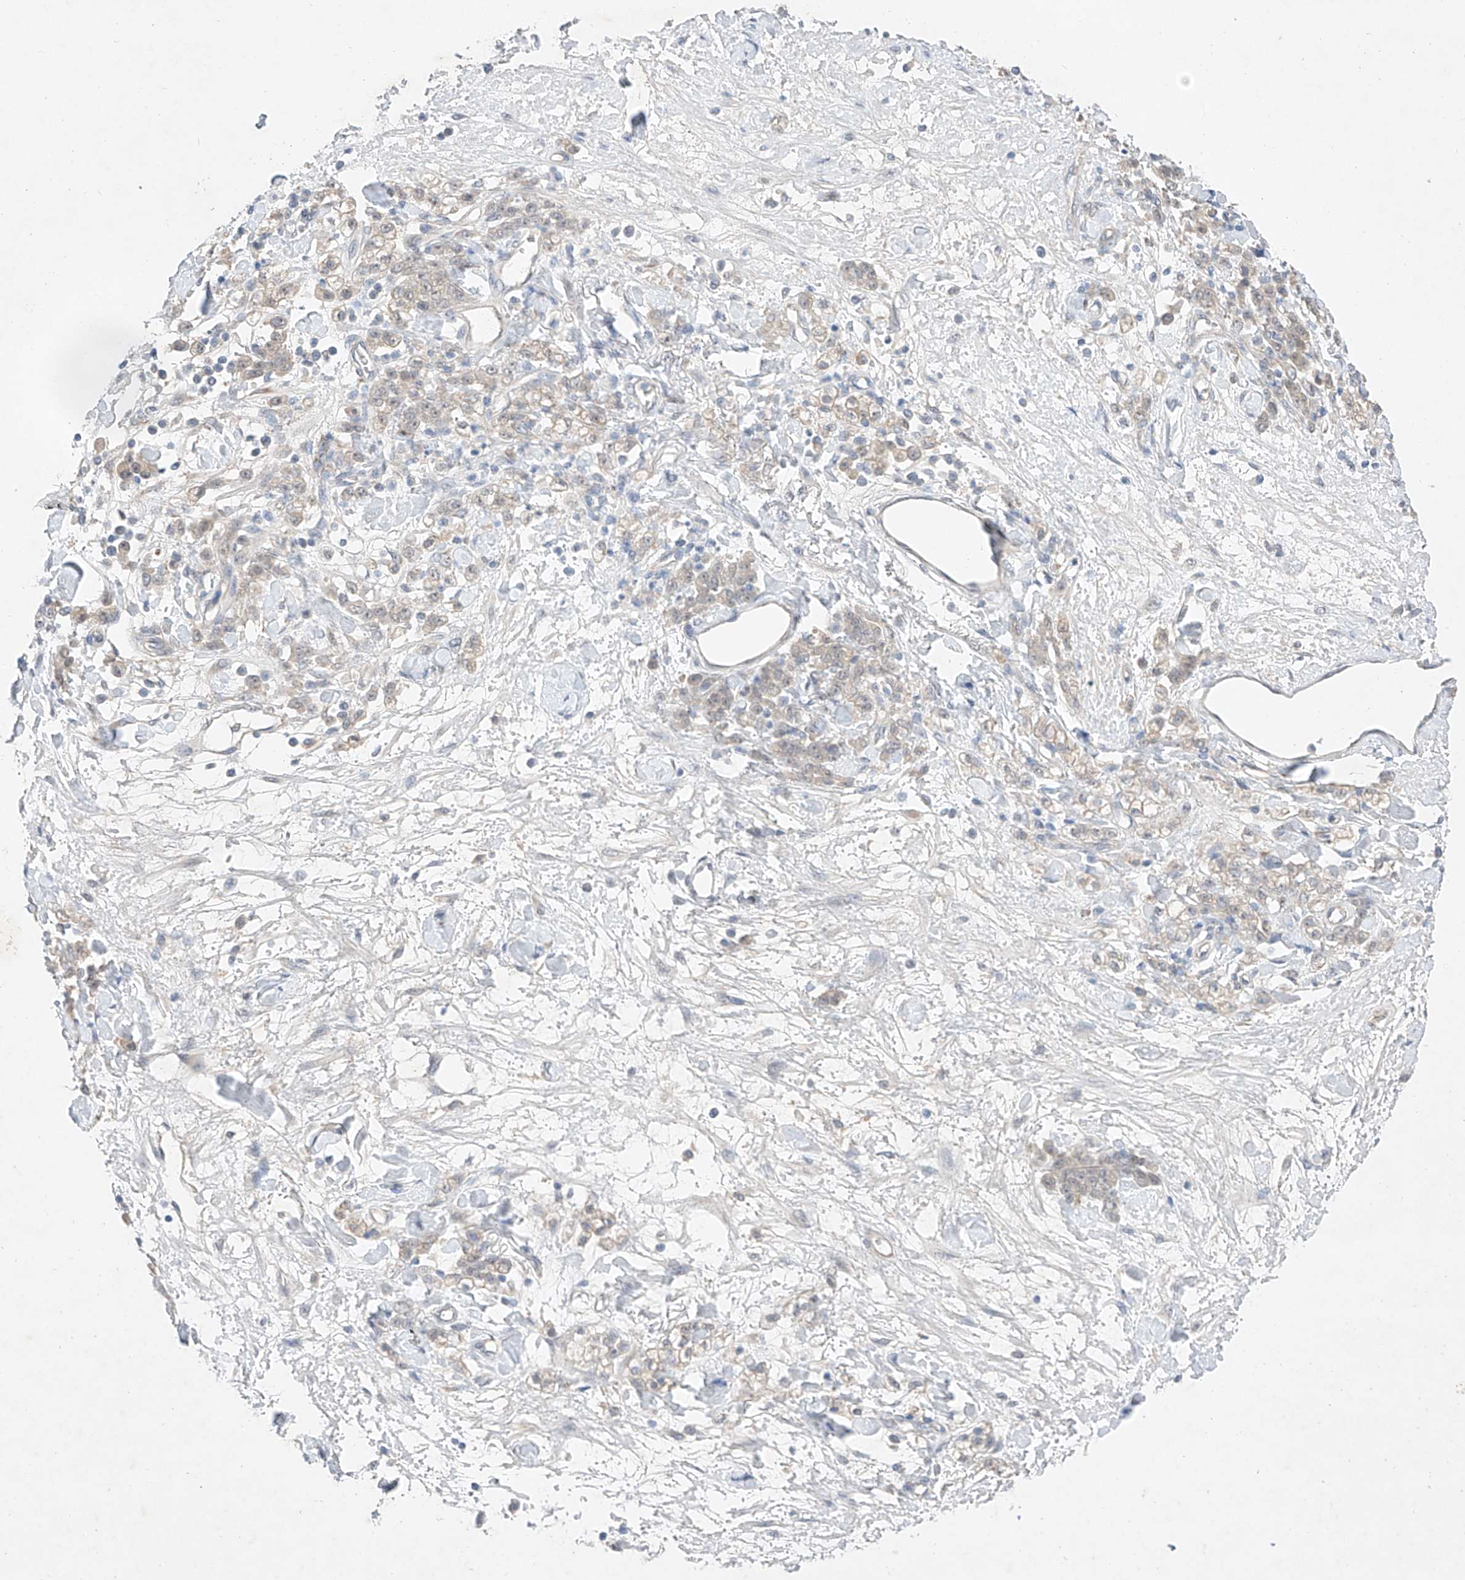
{"staining": {"intensity": "negative", "quantity": "none", "location": "none"}, "tissue": "stomach cancer", "cell_type": "Tumor cells", "image_type": "cancer", "snomed": [{"axis": "morphology", "description": "Normal tissue, NOS"}, {"axis": "morphology", "description": "Adenocarcinoma, NOS"}, {"axis": "topography", "description": "Stomach"}], "caption": "Immunohistochemistry (IHC) histopathology image of neoplastic tissue: stomach cancer (adenocarcinoma) stained with DAB (3,3'-diaminobenzidine) reveals no significant protein positivity in tumor cells.", "gene": "IL22RA2", "patient": {"sex": "male", "age": 82}}